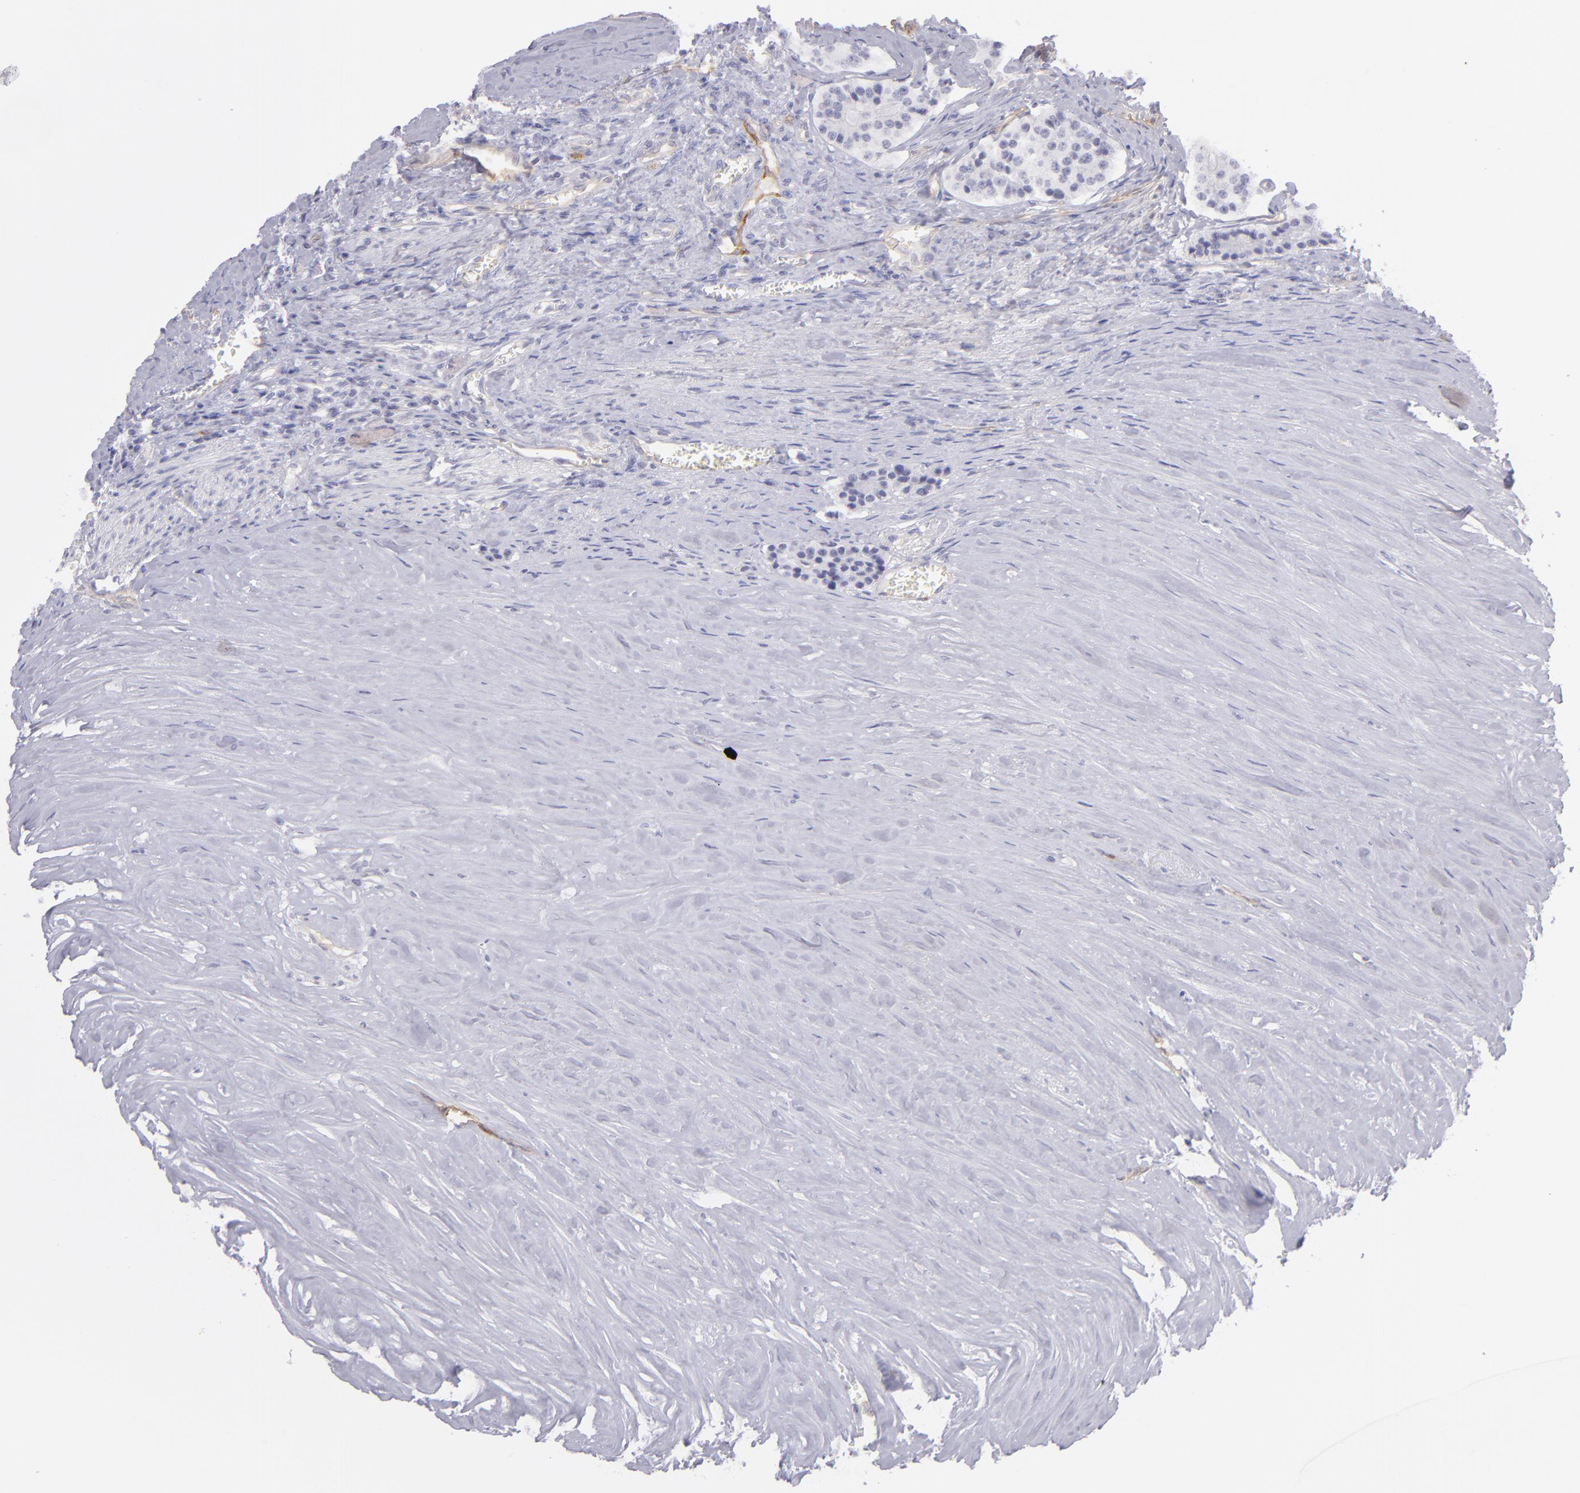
{"staining": {"intensity": "negative", "quantity": "none", "location": "none"}, "tissue": "carcinoid", "cell_type": "Tumor cells", "image_type": "cancer", "snomed": [{"axis": "morphology", "description": "Carcinoid, malignant, NOS"}, {"axis": "topography", "description": "Small intestine"}], "caption": "Immunohistochemistry (IHC) of malignant carcinoid demonstrates no staining in tumor cells.", "gene": "THBD", "patient": {"sex": "male", "age": 63}}